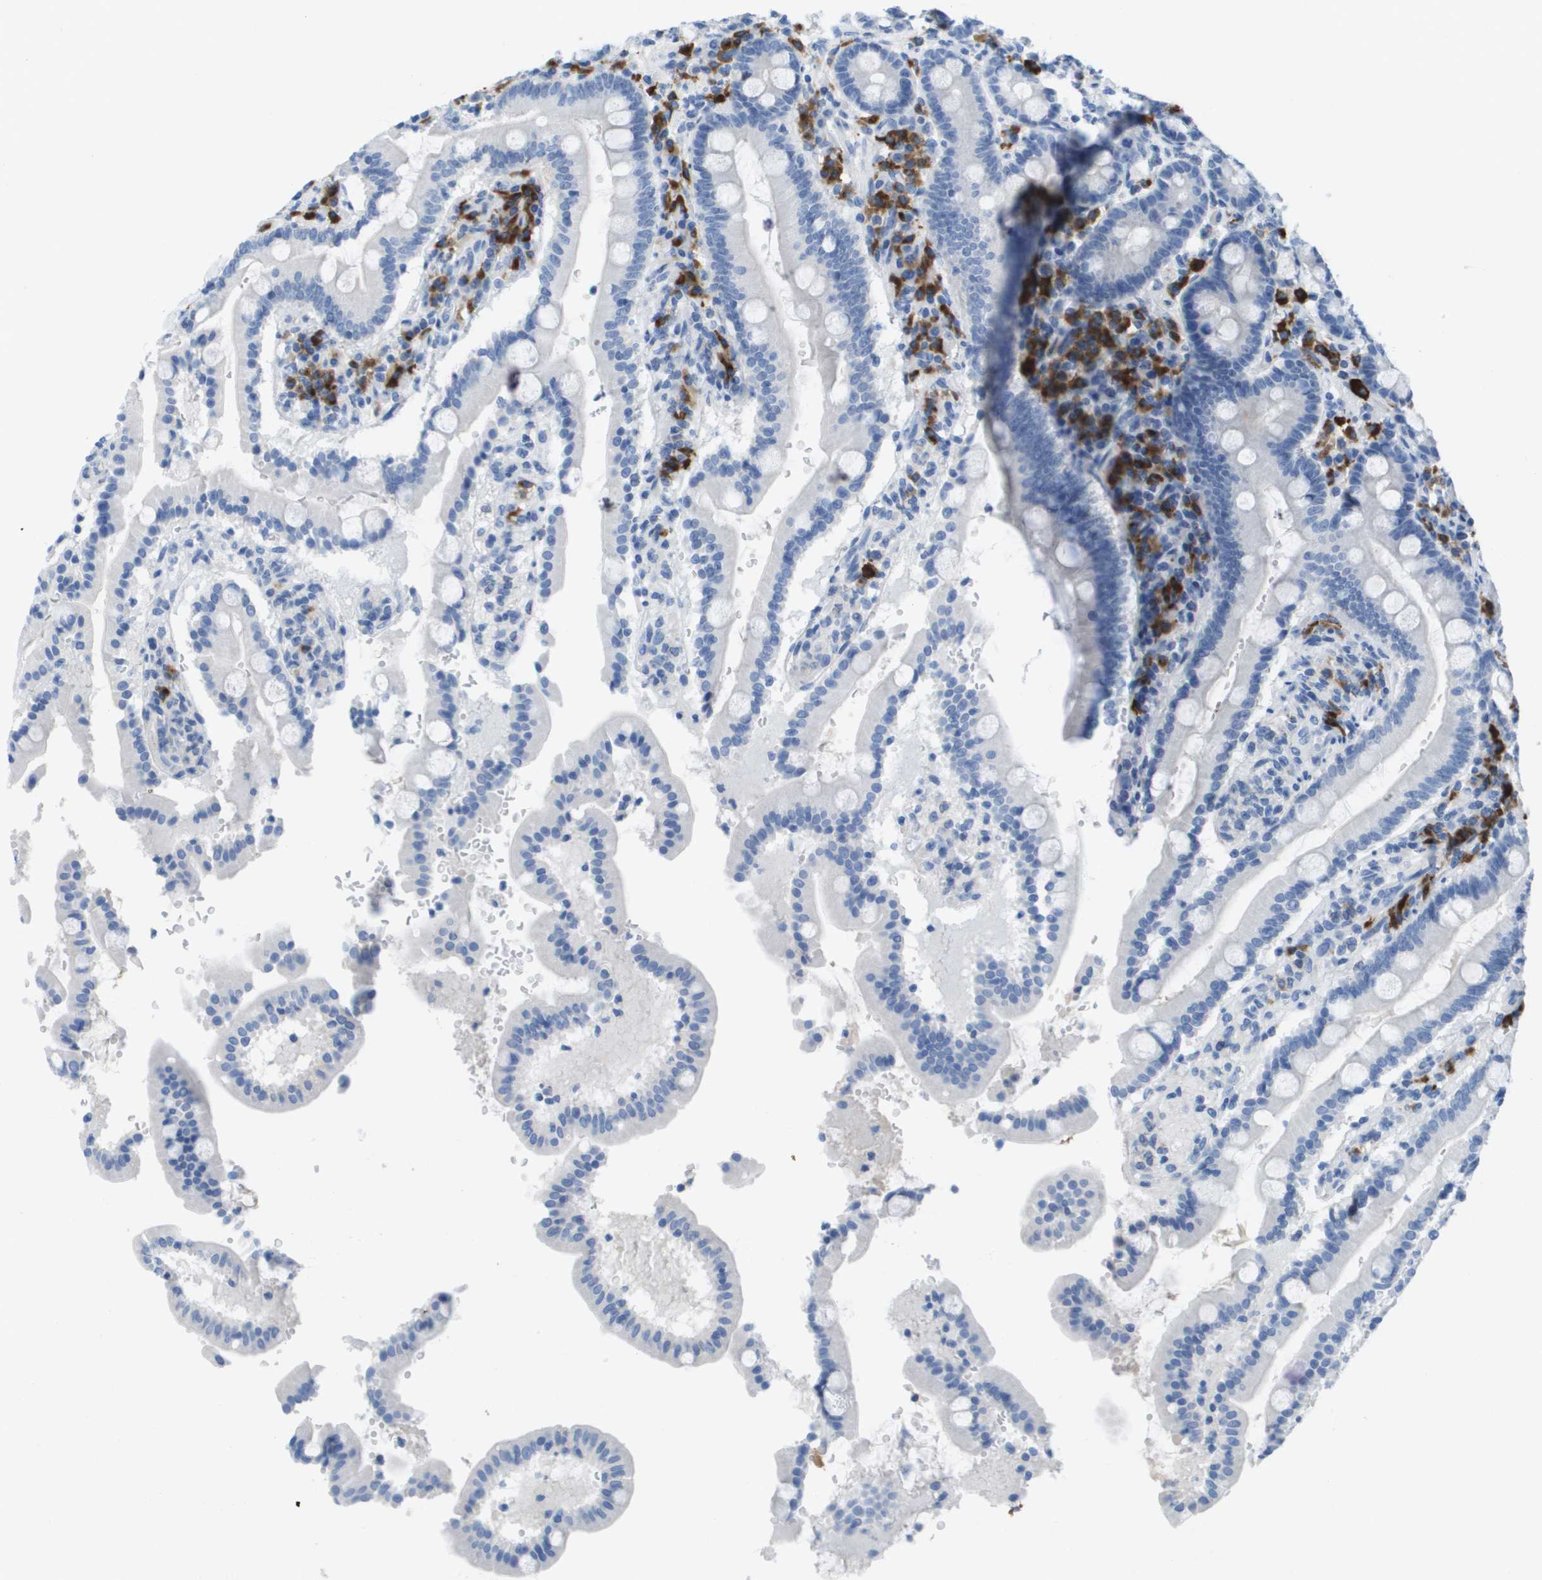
{"staining": {"intensity": "negative", "quantity": "none", "location": "none"}, "tissue": "duodenum", "cell_type": "Glandular cells", "image_type": "normal", "snomed": [{"axis": "morphology", "description": "Normal tissue, NOS"}, {"axis": "topography", "description": "Small intestine, NOS"}], "caption": "A high-resolution micrograph shows IHC staining of normal duodenum, which exhibits no significant expression in glandular cells.", "gene": "GPR18", "patient": {"sex": "female", "age": 71}}